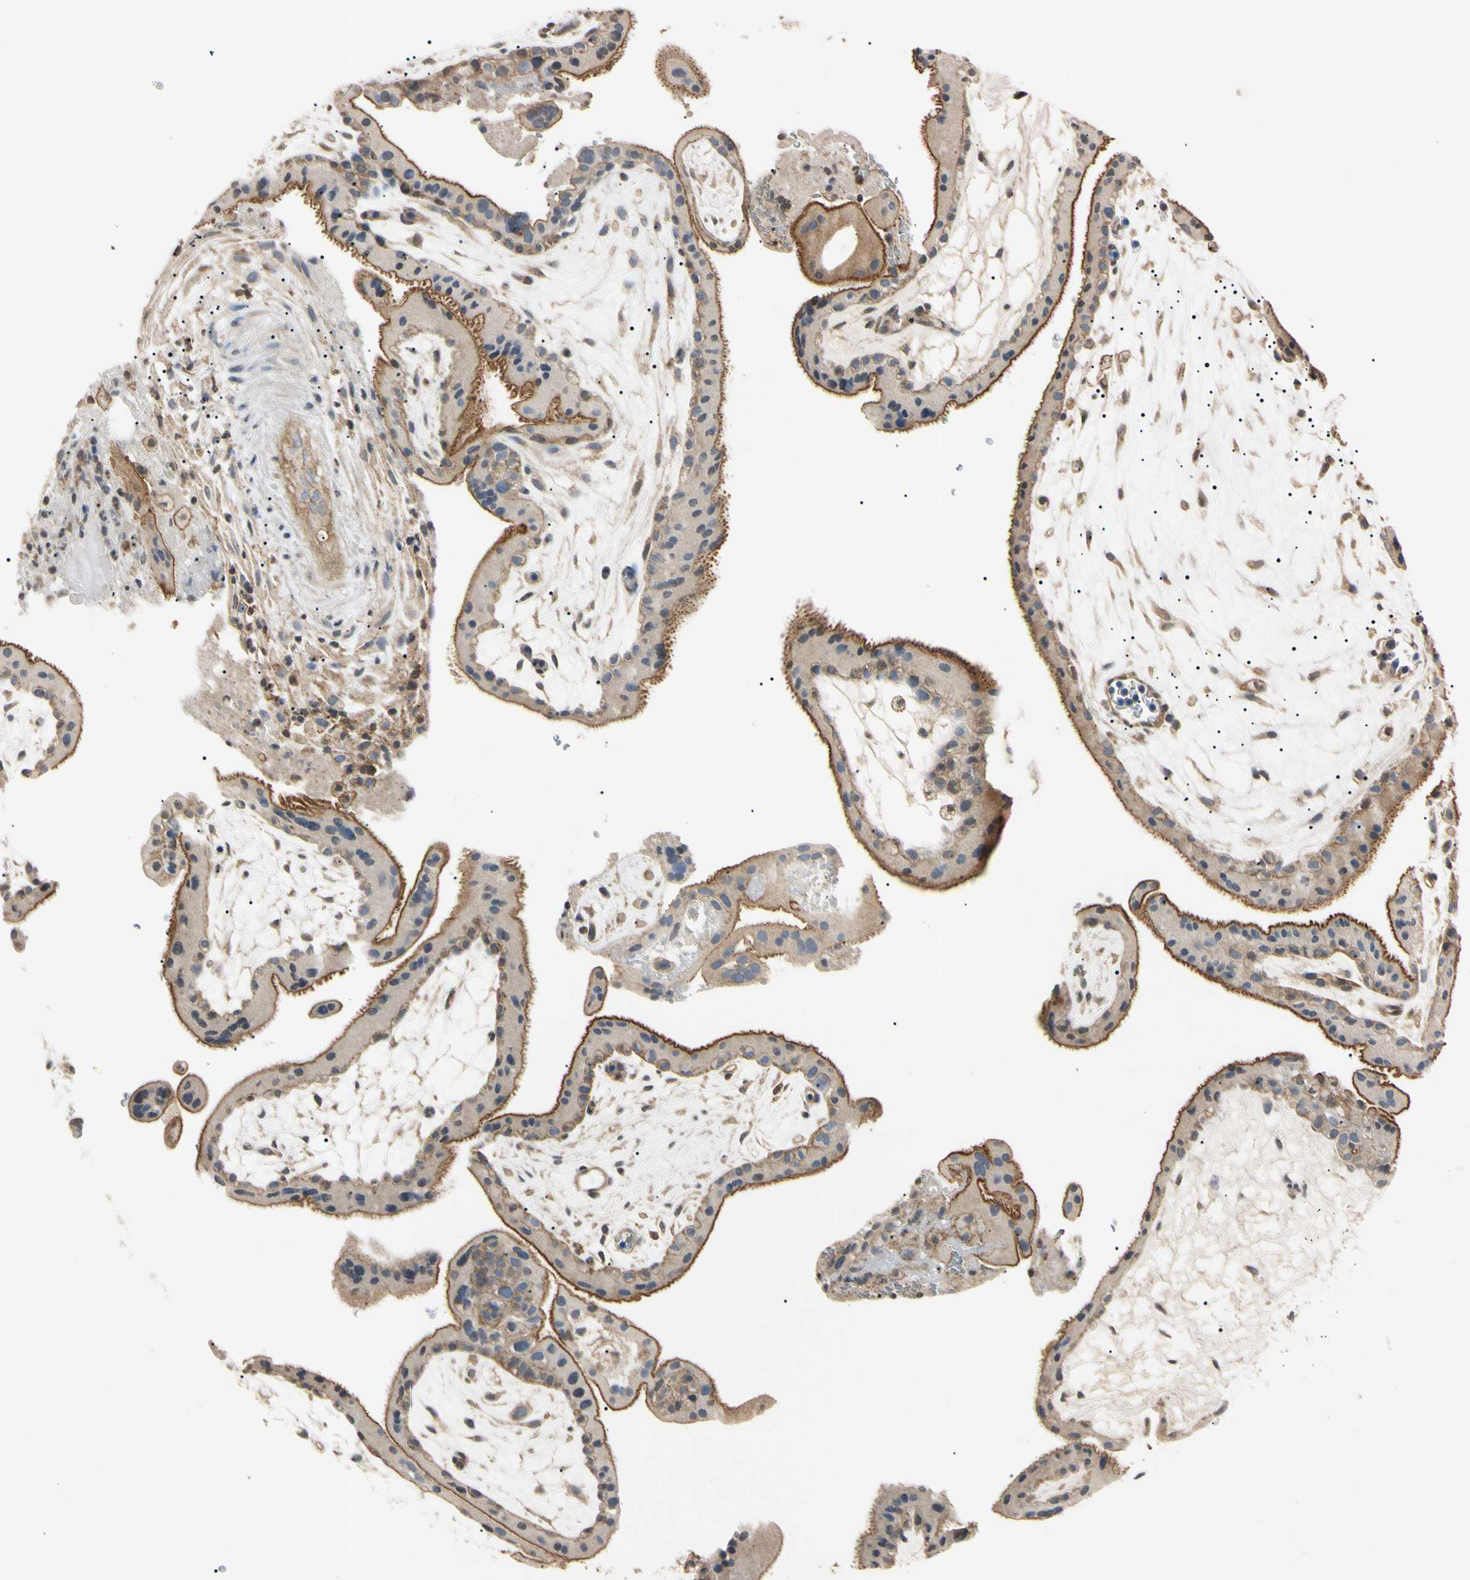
{"staining": {"intensity": "weak", "quantity": "<25%", "location": "cytoplasmic/membranous"}, "tissue": "placenta", "cell_type": "Decidual cells", "image_type": "normal", "snomed": [{"axis": "morphology", "description": "Normal tissue, NOS"}, {"axis": "topography", "description": "Placenta"}], "caption": "Immunohistochemistry (IHC) of benign human placenta demonstrates no positivity in decidual cells.", "gene": "EPN1", "patient": {"sex": "female", "age": 19}}